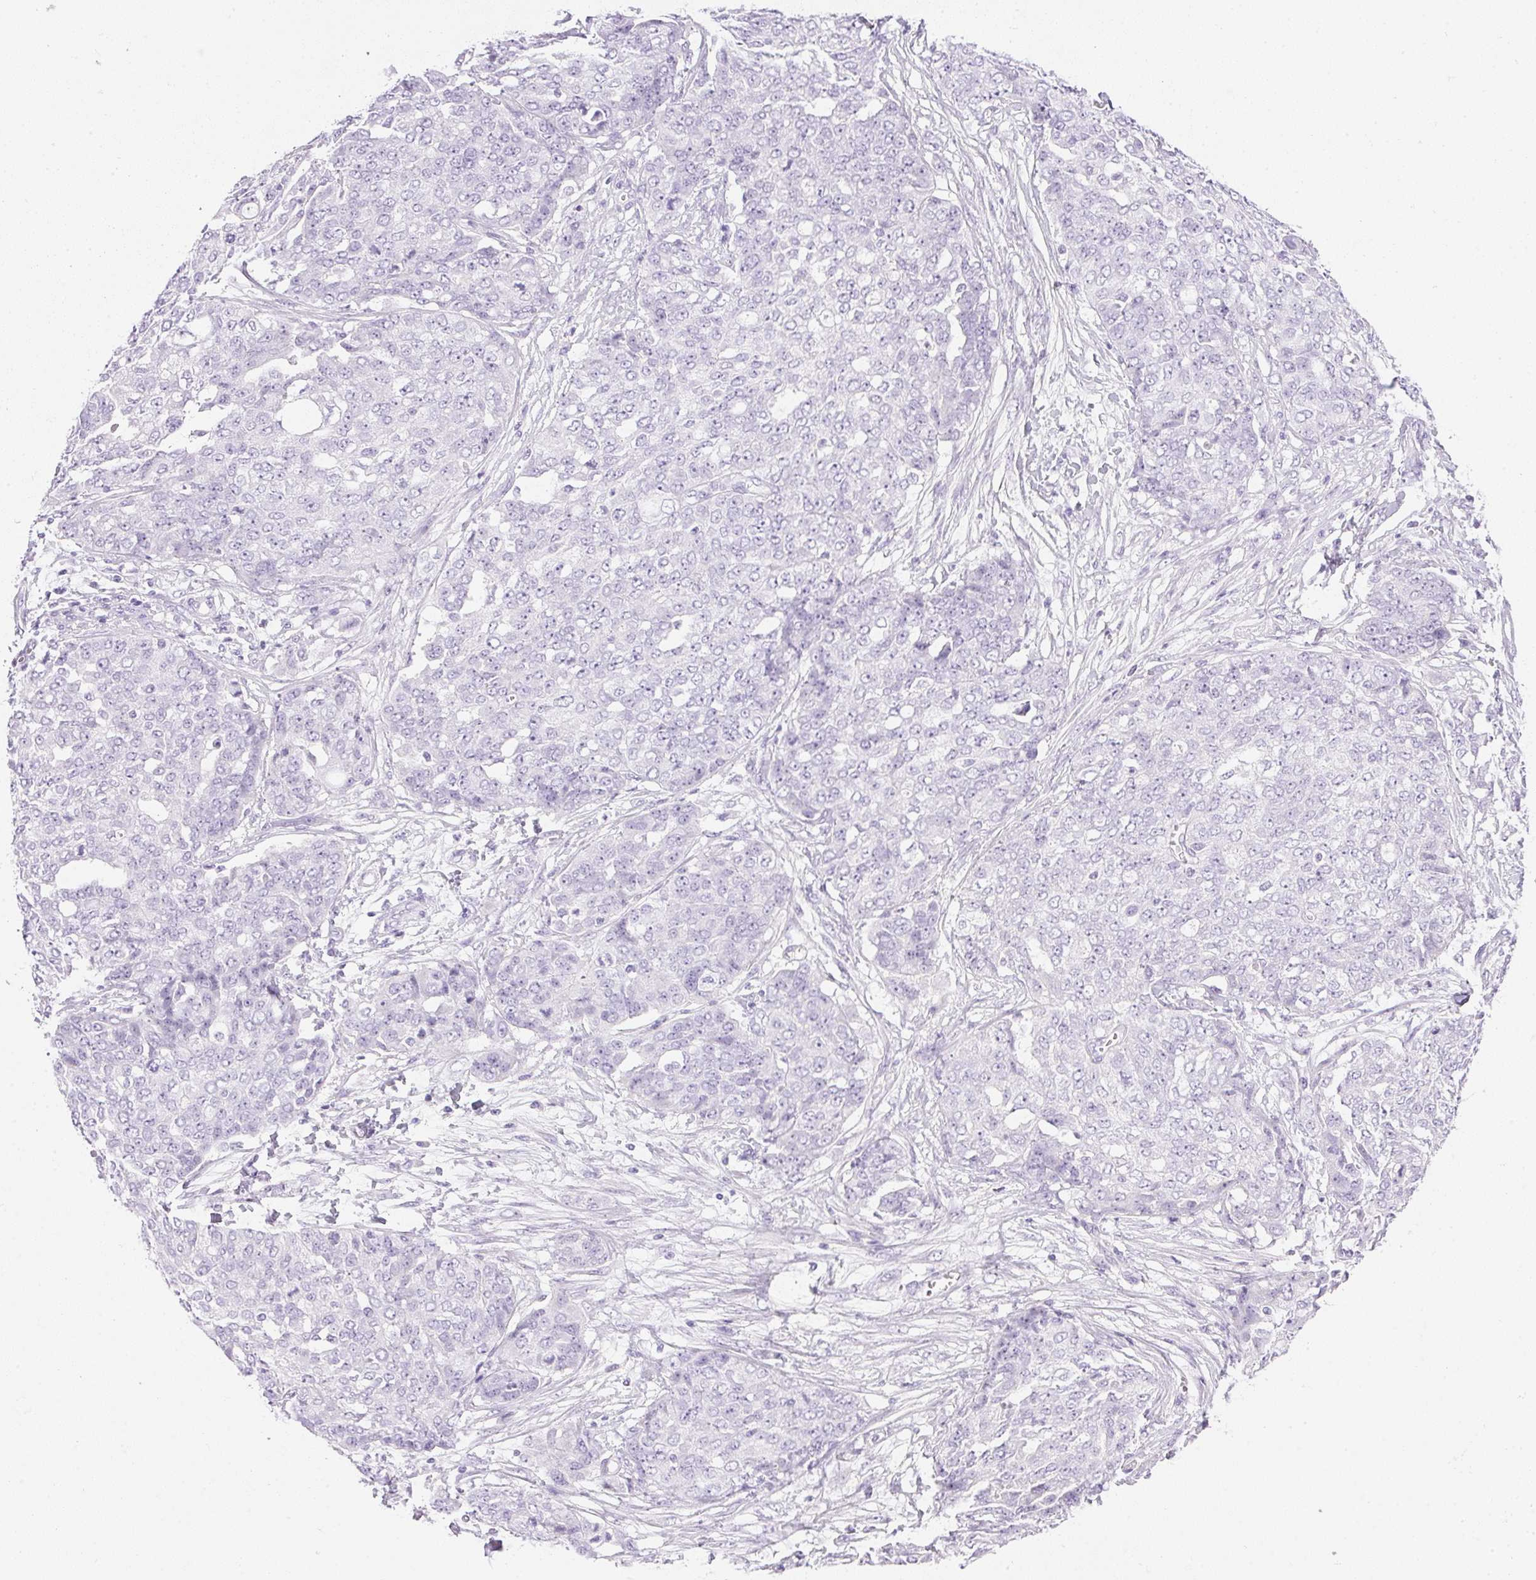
{"staining": {"intensity": "negative", "quantity": "none", "location": "none"}, "tissue": "ovarian cancer", "cell_type": "Tumor cells", "image_type": "cancer", "snomed": [{"axis": "morphology", "description": "Cystadenocarcinoma, serous, NOS"}, {"axis": "topography", "description": "Soft tissue"}, {"axis": "topography", "description": "Ovary"}], "caption": "A high-resolution micrograph shows IHC staining of ovarian cancer (serous cystadenocarcinoma), which reveals no significant staining in tumor cells. (Brightfield microscopy of DAB (3,3'-diaminobenzidine) IHC at high magnification).", "gene": "CTRL", "patient": {"sex": "female", "age": 57}}